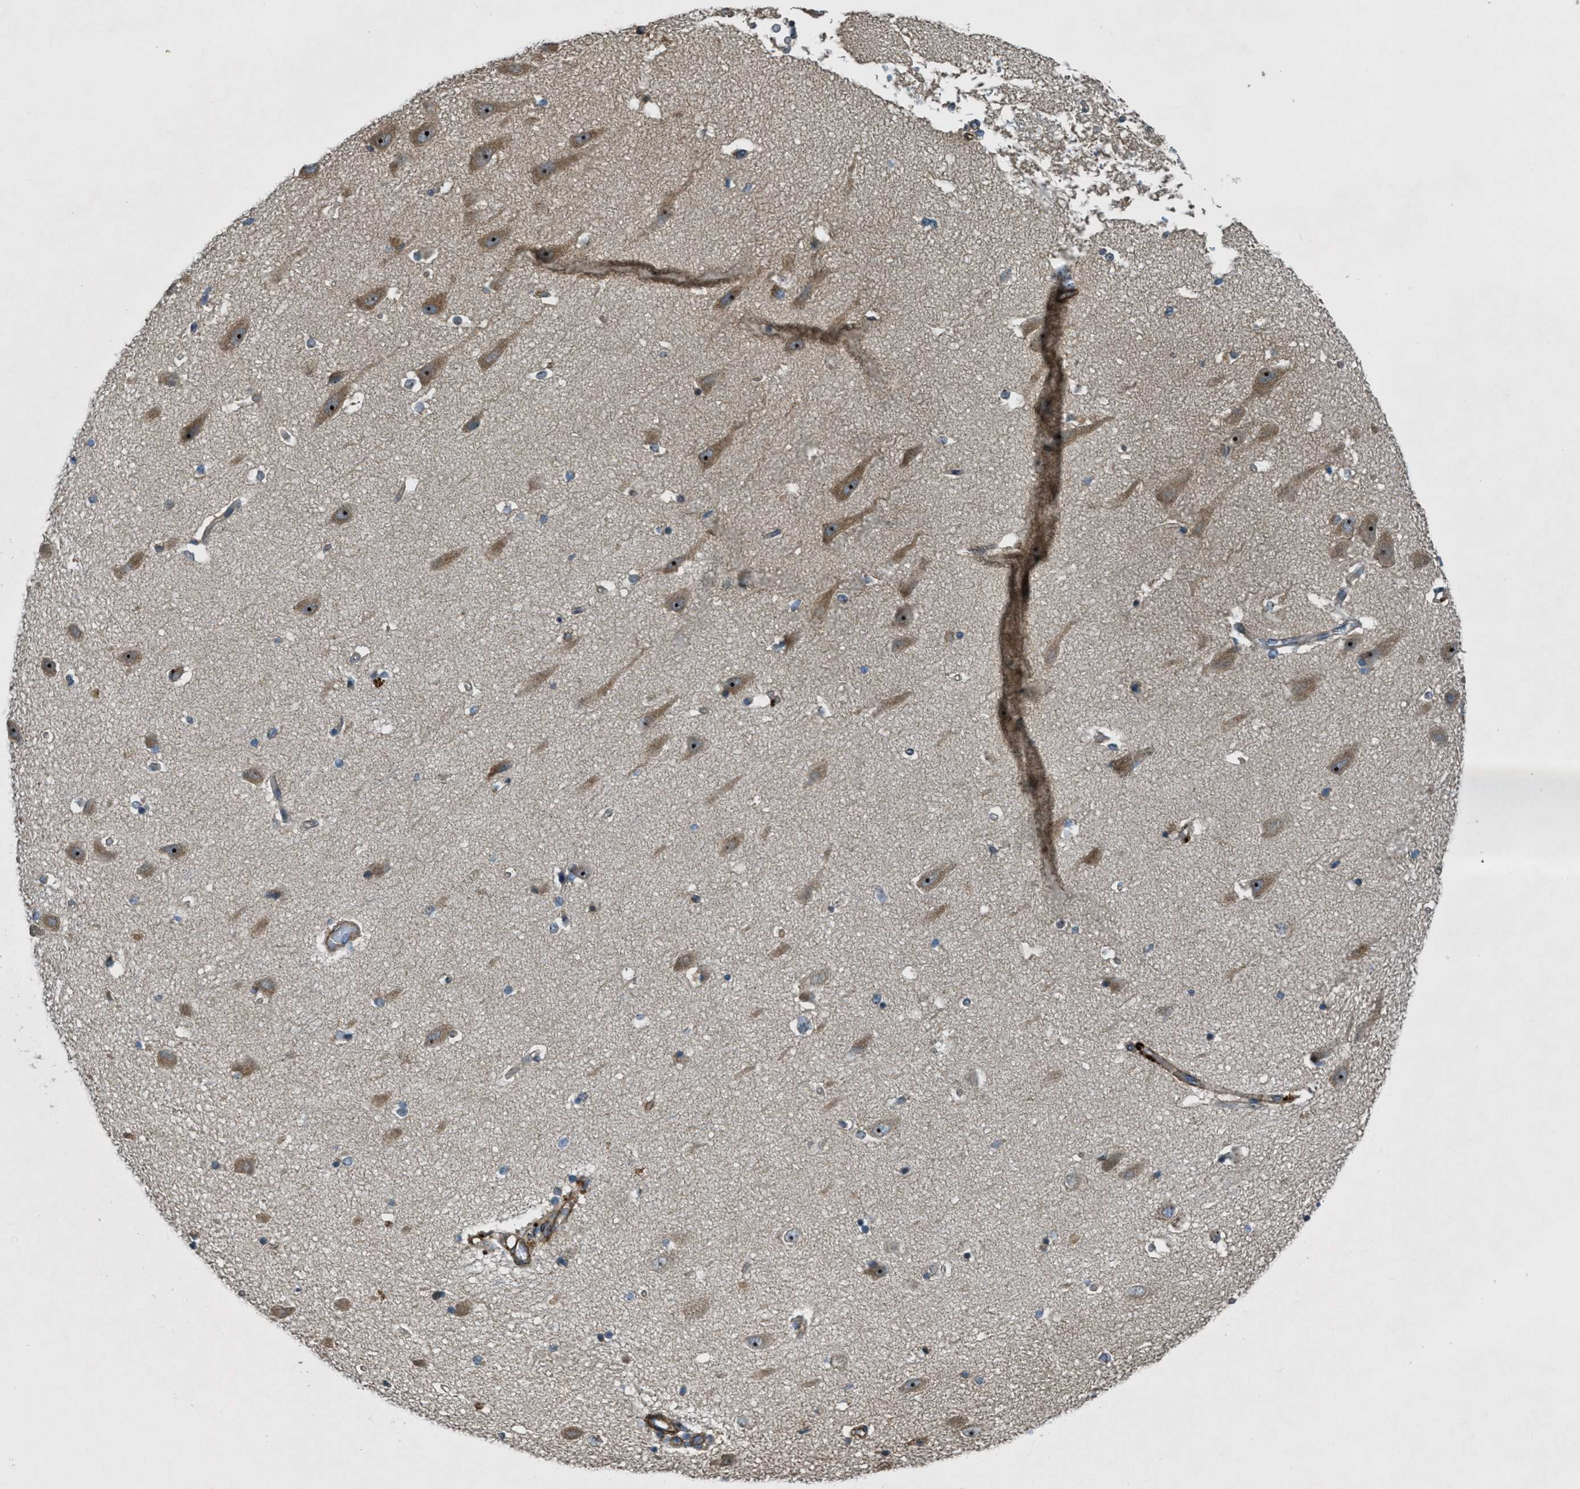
{"staining": {"intensity": "moderate", "quantity": "25%-75%", "location": "nuclear"}, "tissue": "hippocampus", "cell_type": "Glial cells", "image_type": "normal", "snomed": [{"axis": "morphology", "description": "Normal tissue, NOS"}, {"axis": "topography", "description": "Hippocampus"}], "caption": "Moderate nuclear protein expression is present in about 25%-75% of glial cells in hippocampus. Using DAB (3,3'-diaminobenzidine) (brown) and hematoxylin (blue) stains, captured at high magnification using brightfield microscopy.", "gene": "VEZT", "patient": {"sex": "male", "age": 45}}